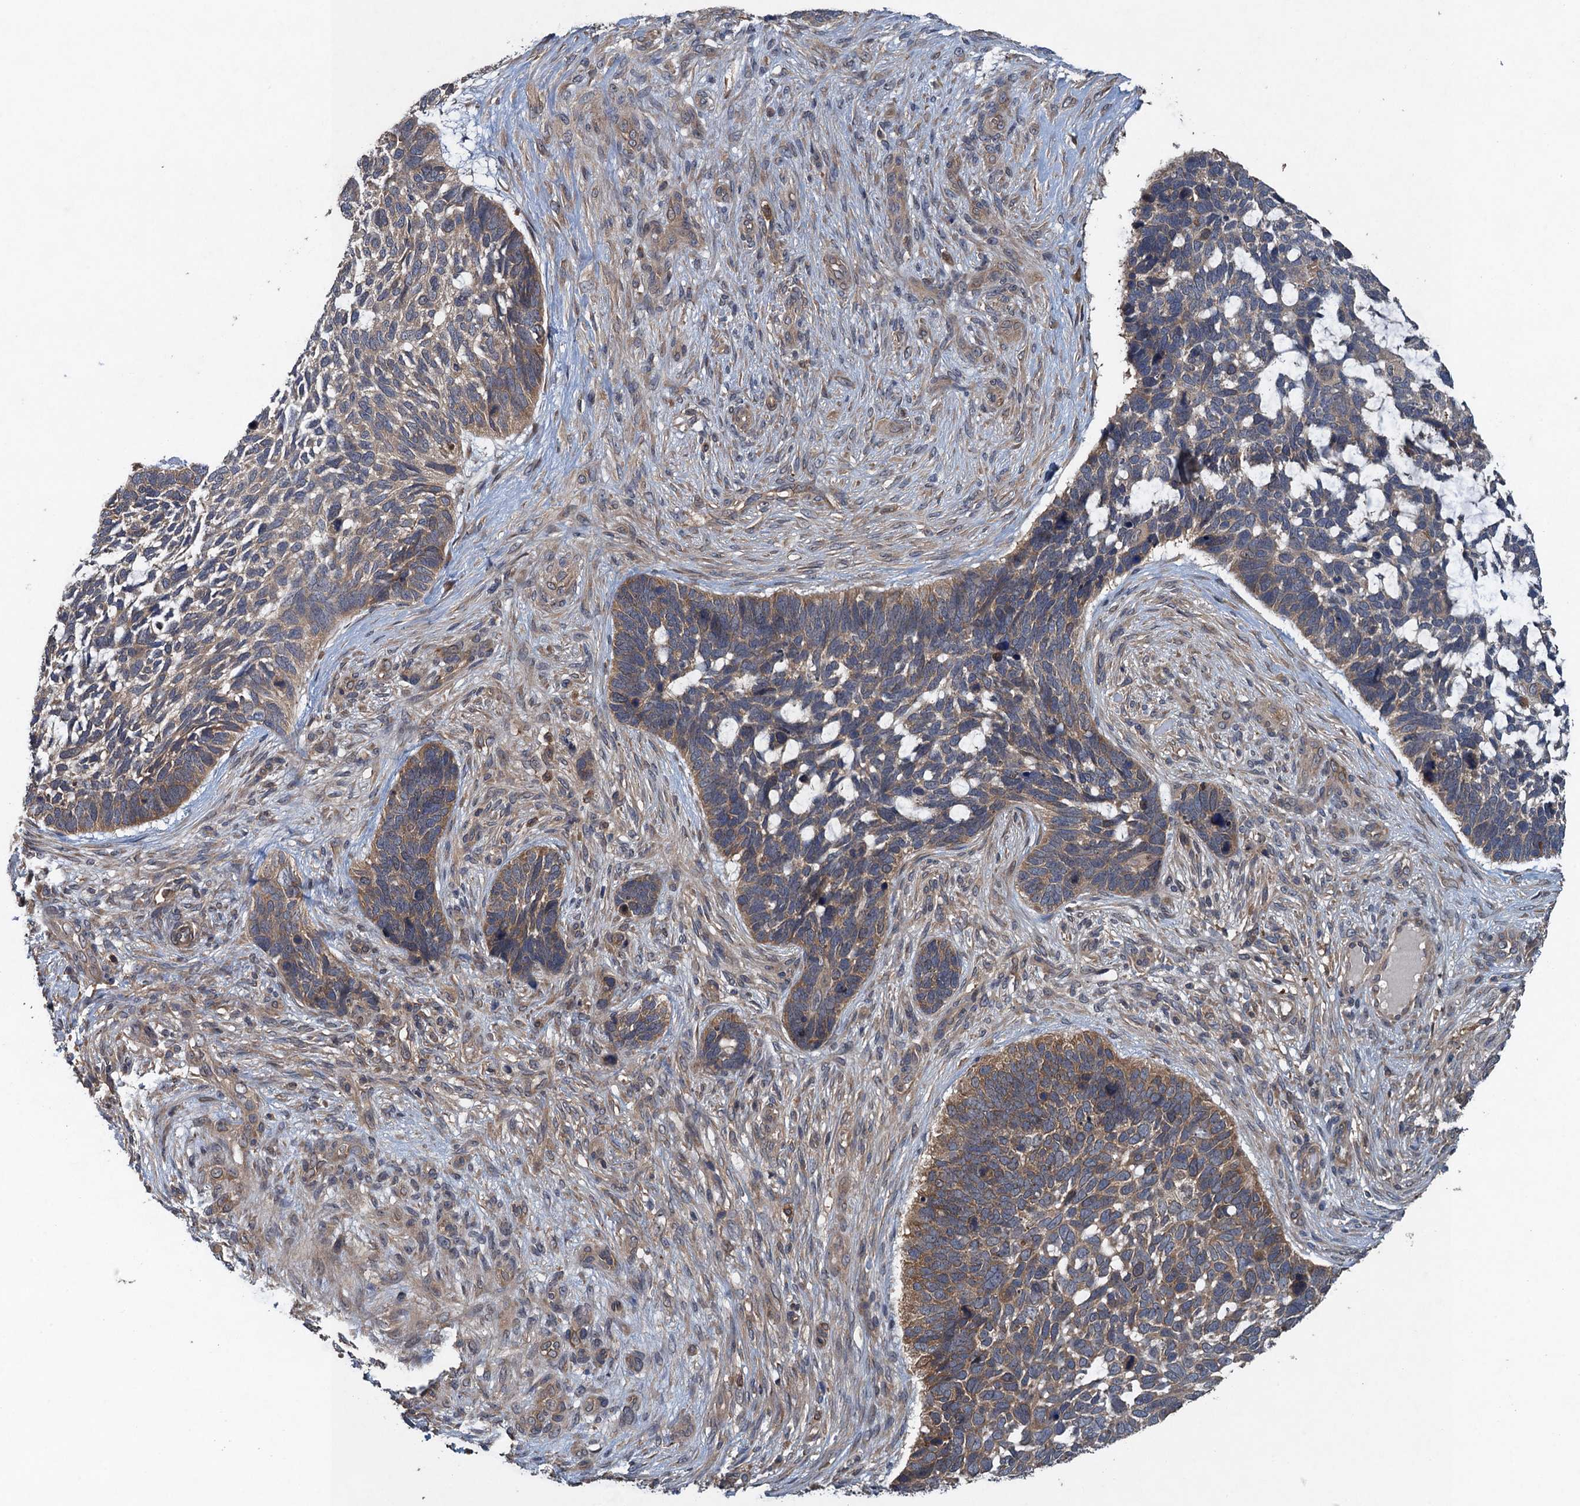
{"staining": {"intensity": "moderate", "quantity": "25%-75%", "location": "cytoplasmic/membranous"}, "tissue": "skin cancer", "cell_type": "Tumor cells", "image_type": "cancer", "snomed": [{"axis": "morphology", "description": "Basal cell carcinoma"}, {"axis": "topography", "description": "Skin"}], "caption": "Immunohistochemical staining of human basal cell carcinoma (skin) reveals moderate cytoplasmic/membranous protein expression in about 25%-75% of tumor cells.", "gene": "CNTN5", "patient": {"sex": "male", "age": 88}}